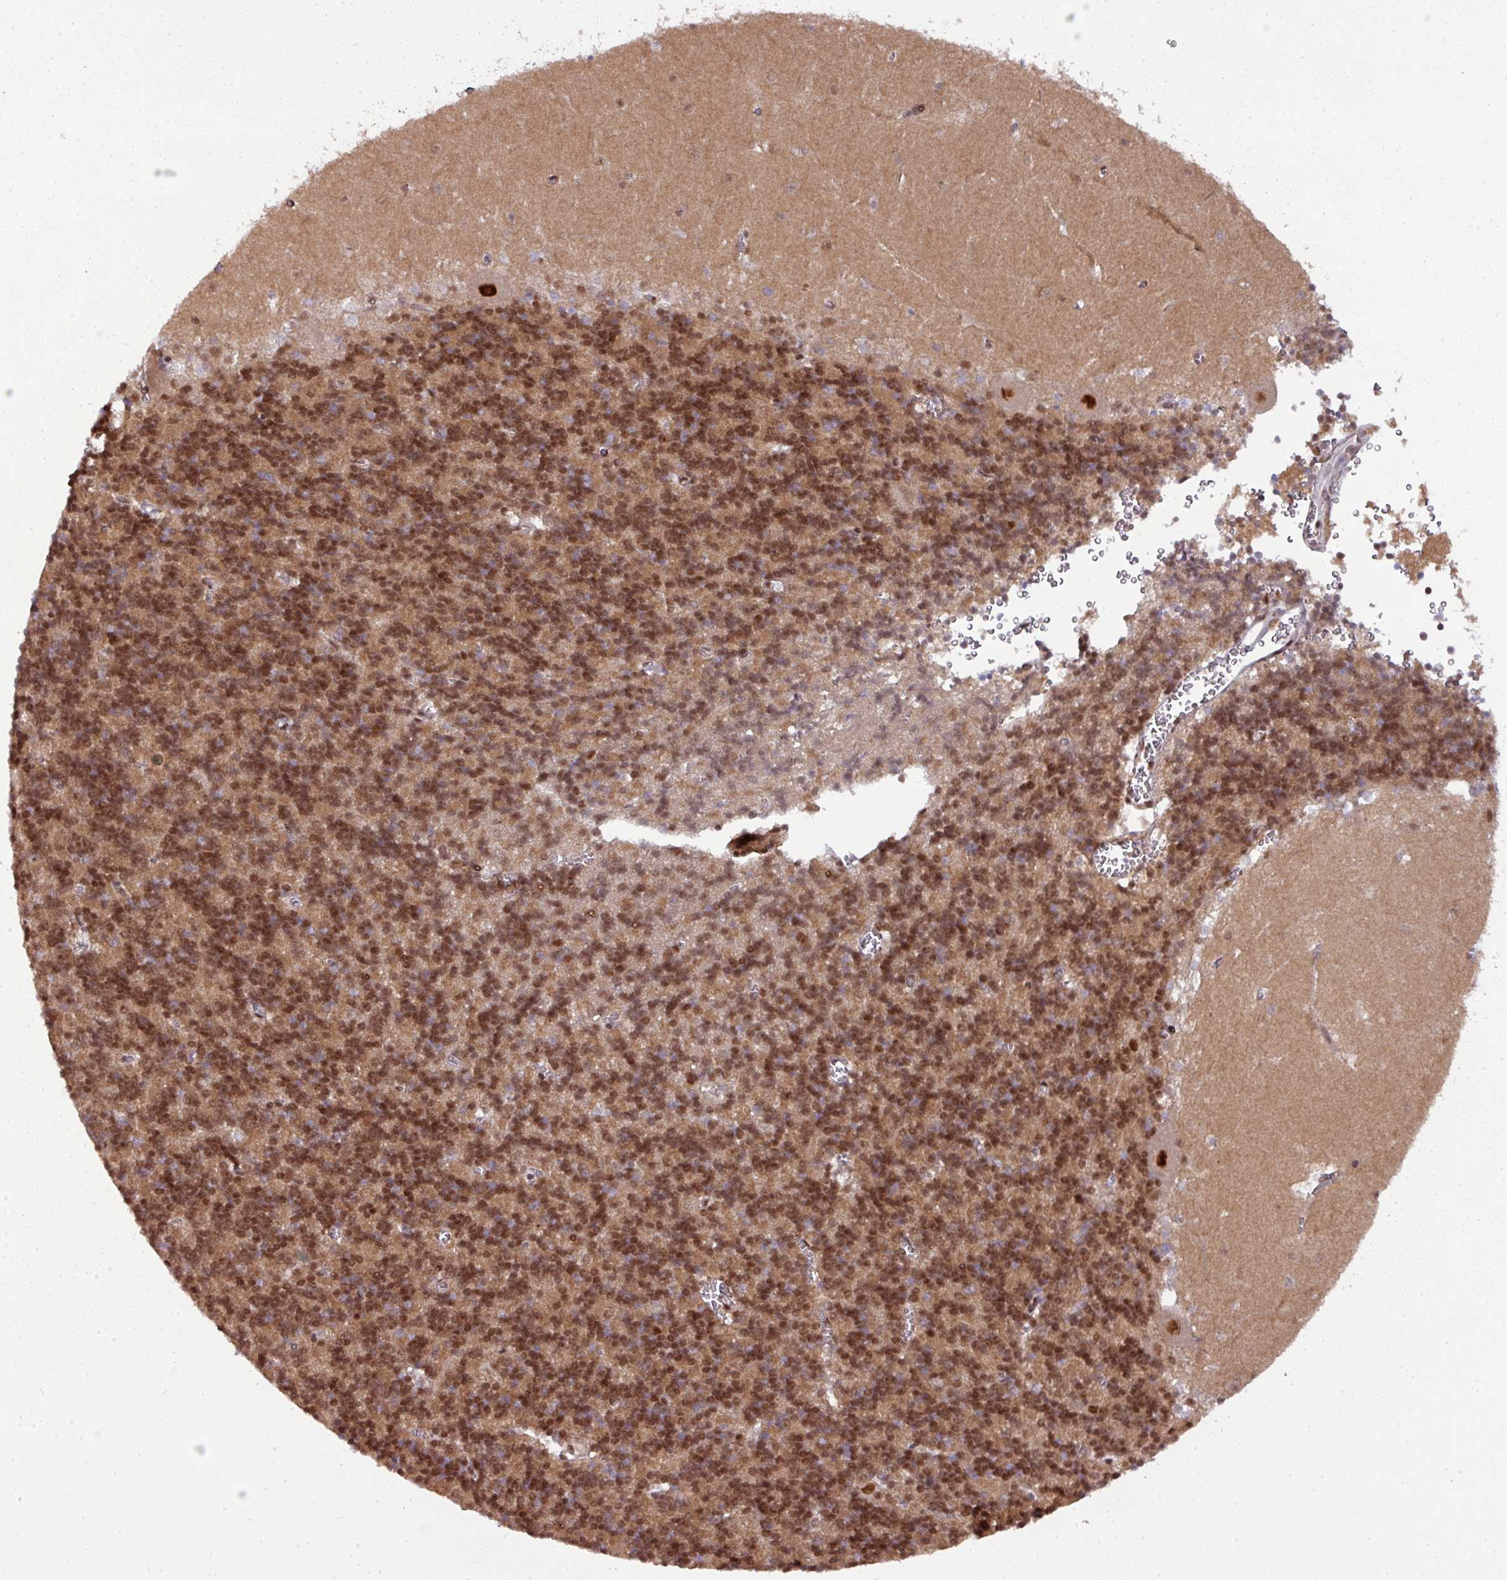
{"staining": {"intensity": "strong", "quantity": "25%-75%", "location": "nuclear"}, "tissue": "cerebellum", "cell_type": "Cells in granular layer", "image_type": "normal", "snomed": [{"axis": "morphology", "description": "Normal tissue, NOS"}, {"axis": "topography", "description": "Cerebellum"}], "caption": "Protein positivity by immunohistochemistry (IHC) displays strong nuclear positivity in about 25%-75% of cells in granular layer in unremarkable cerebellum.", "gene": "CIC", "patient": {"sex": "male", "age": 37}}